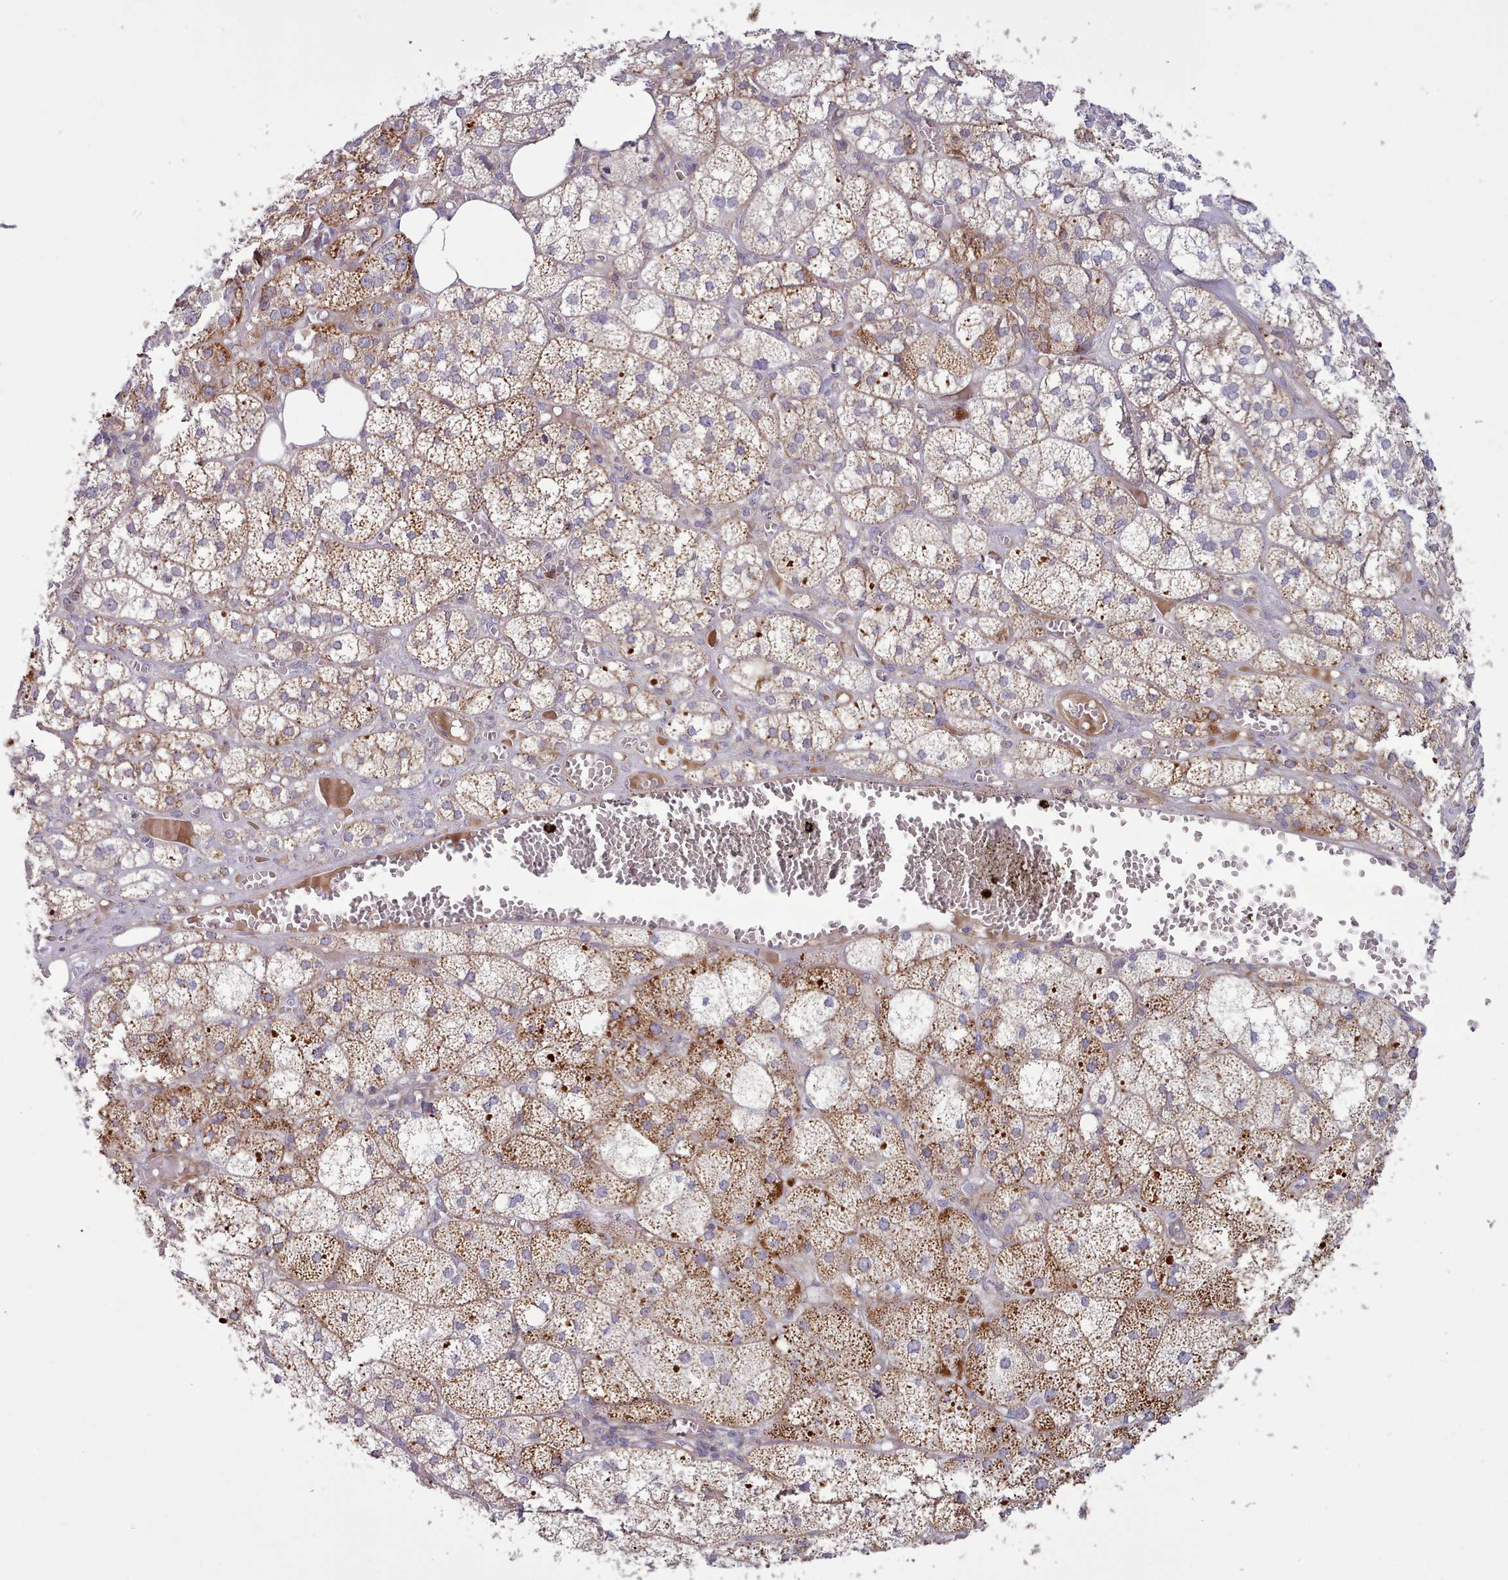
{"staining": {"intensity": "moderate", "quantity": "25%-75%", "location": "cytoplasmic/membranous"}, "tissue": "adrenal gland", "cell_type": "Glandular cells", "image_type": "normal", "snomed": [{"axis": "morphology", "description": "Normal tissue, NOS"}, {"axis": "topography", "description": "Adrenal gland"}], "caption": "DAB (3,3'-diaminobenzidine) immunohistochemical staining of normal human adrenal gland shows moderate cytoplasmic/membranous protein positivity in about 25%-75% of glandular cells. The staining is performed using DAB brown chromogen to label protein expression. The nuclei are counter-stained blue using hematoxylin.", "gene": "TENT4B", "patient": {"sex": "female", "age": 61}}